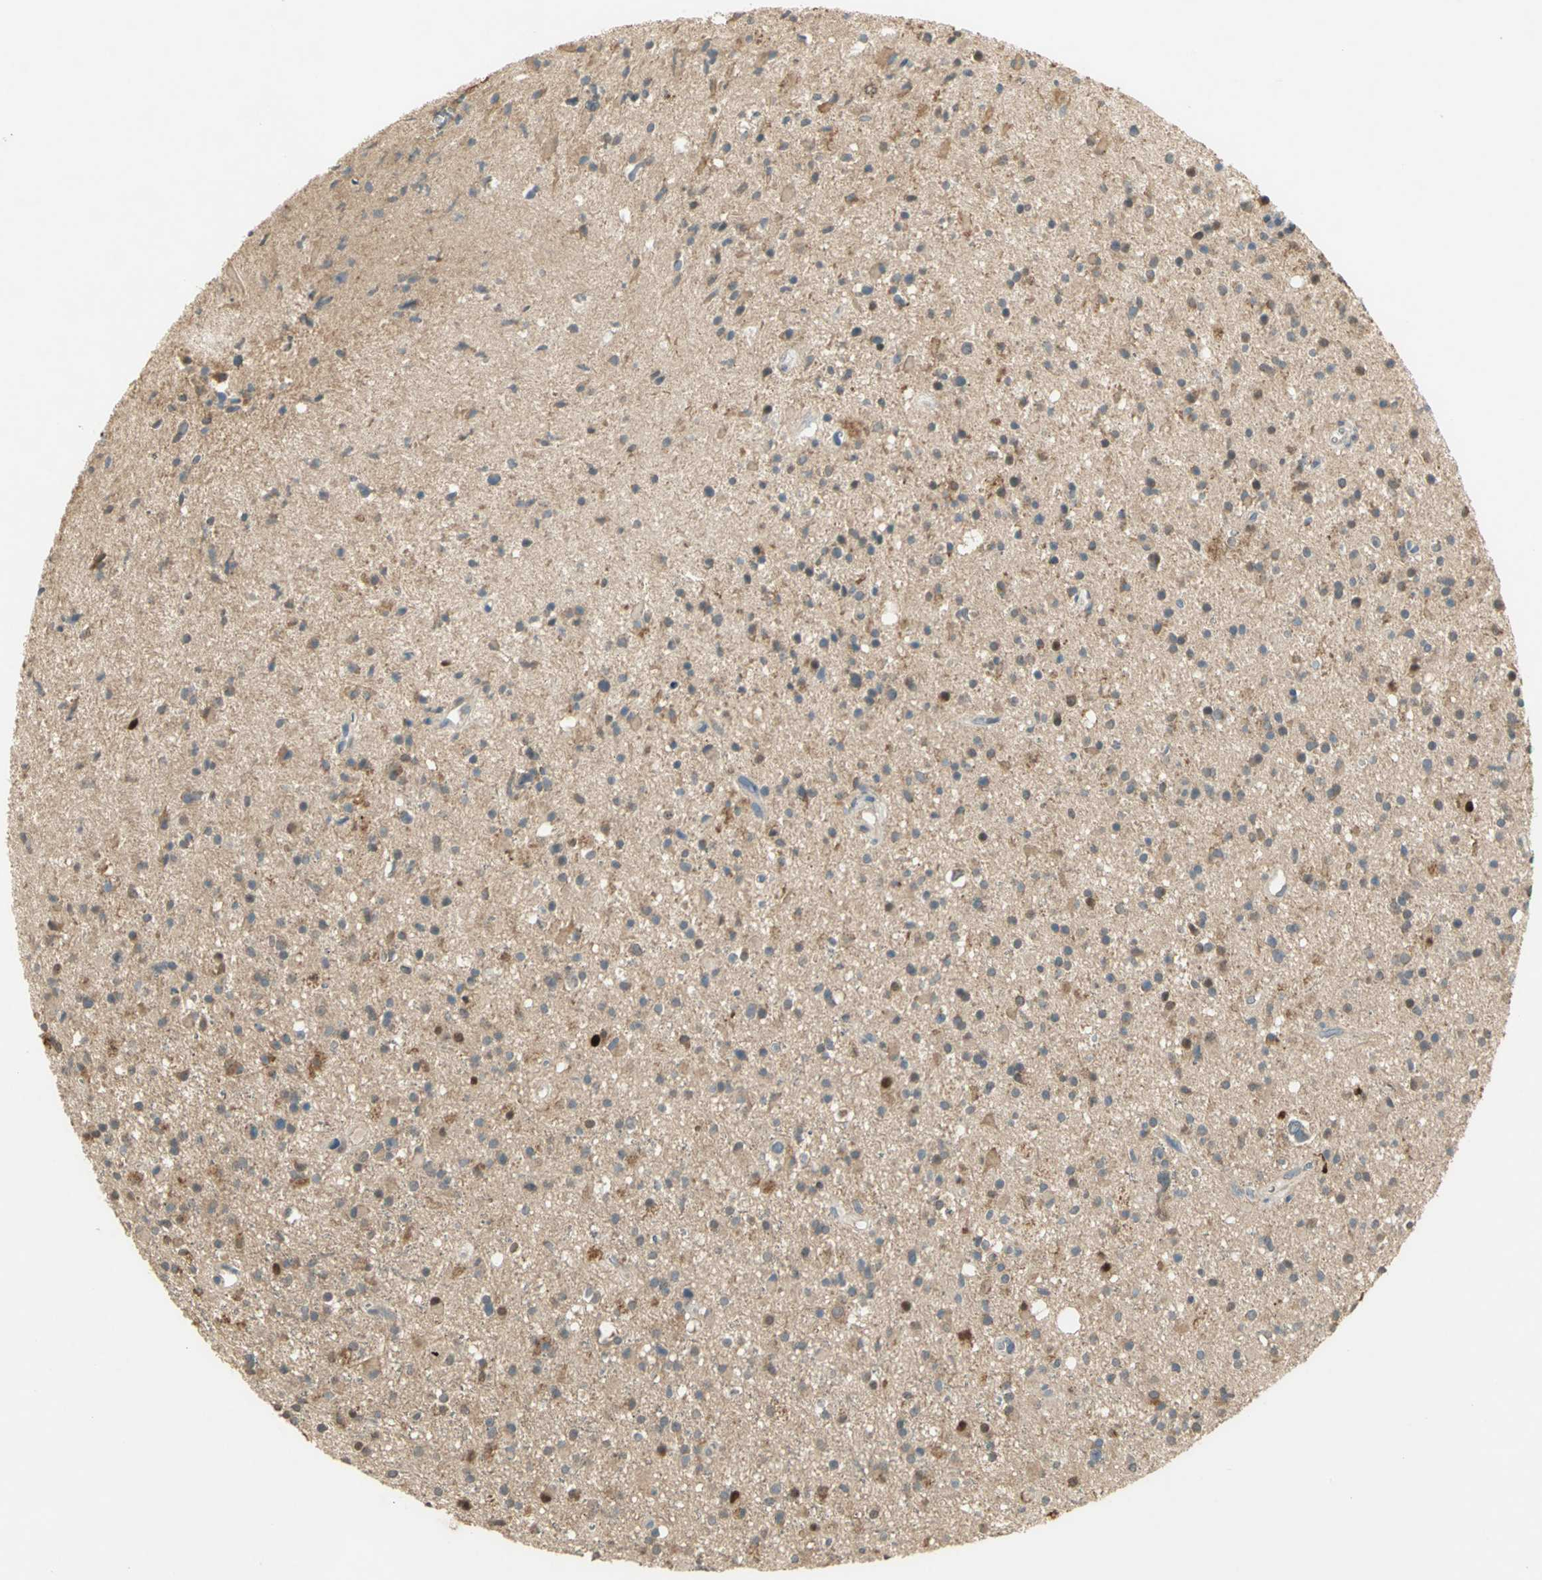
{"staining": {"intensity": "strong", "quantity": "<25%", "location": "cytoplasmic/membranous,nuclear"}, "tissue": "glioma", "cell_type": "Tumor cells", "image_type": "cancer", "snomed": [{"axis": "morphology", "description": "Glioma, malignant, High grade"}, {"axis": "topography", "description": "Brain"}], "caption": "Human high-grade glioma (malignant) stained with a protein marker displays strong staining in tumor cells.", "gene": "BIRC2", "patient": {"sex": "male", "age": 33}}